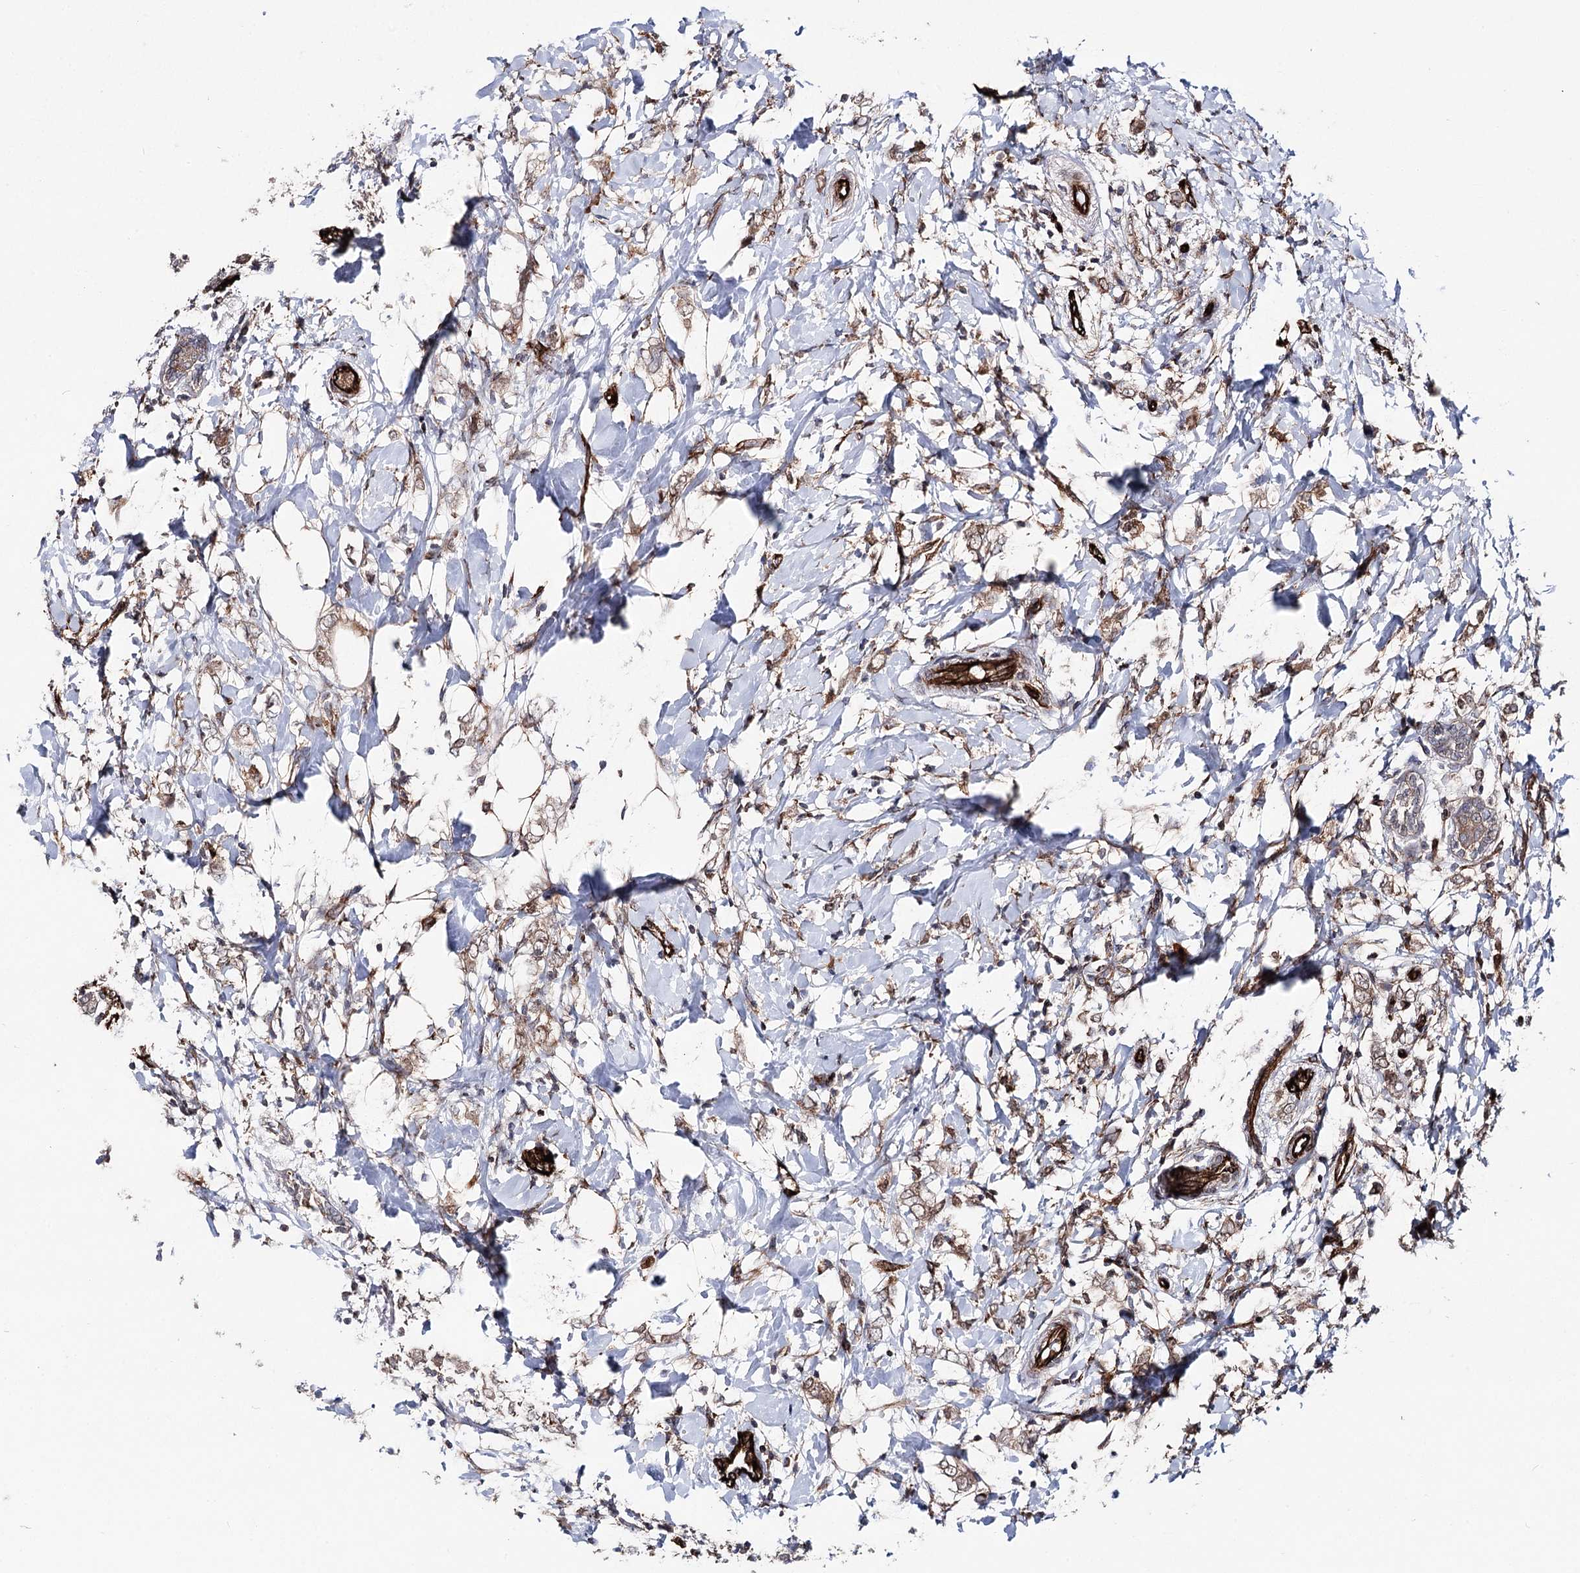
{"staining": {"intensity": "weak", "quantity": ">75%", "location": "cytoplasmic/membranous,nuclear"}, "tissue": "breast cancer", "cell_type": "Tumor cells", "image_type": "cancer", "snomed": [{"axis": "morphology", "description": "Normal tissue, NOS"}, {"axis": "morphology", "description": "Lobular carcinoma"}, {"axis": "topography", "description": "Breast"}], "caption": "This micrograph demonstrates immunohistochemistry (IHC) staining of breast cancer, with low weak cytoplasmic/membranous and nuclear expression in about >75% of tumor cells.", "gene": "MIB1", "patient": {"sex": "female", "age": 47}}